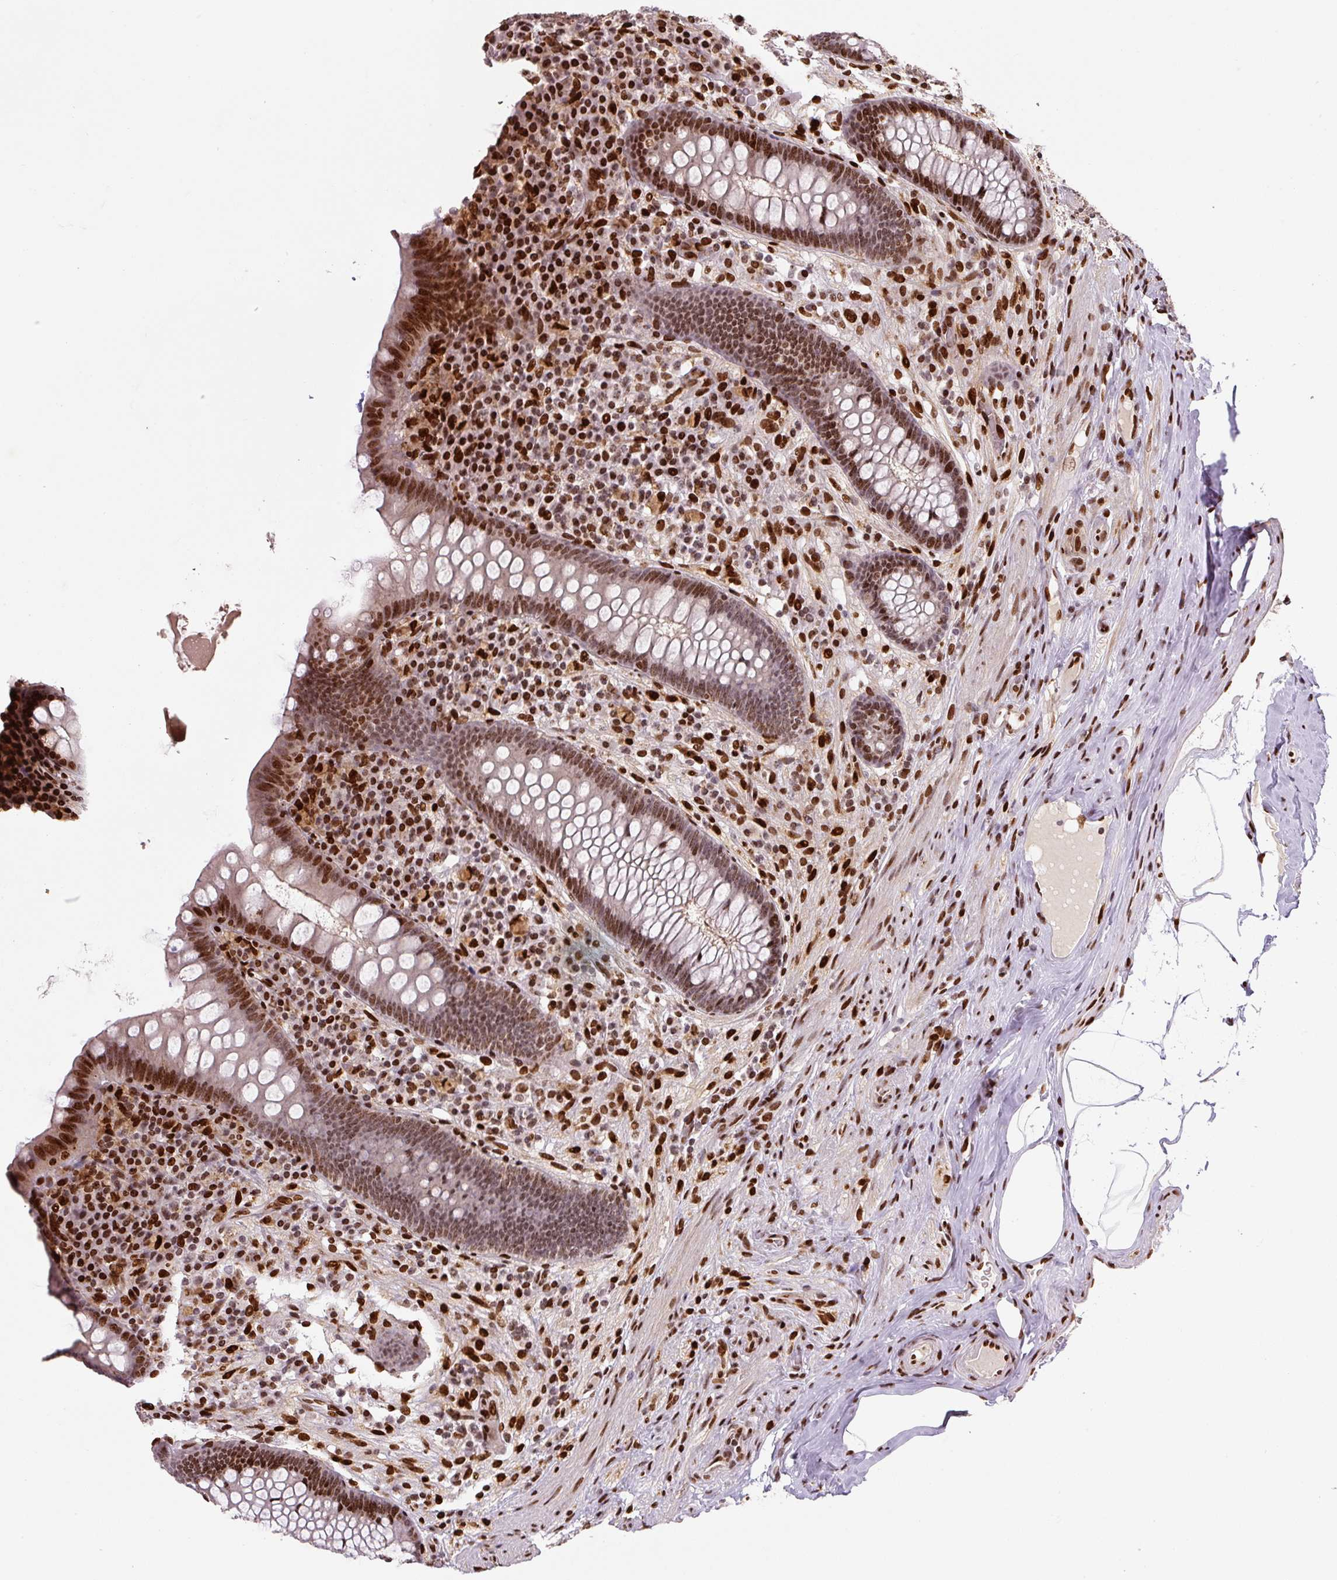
{"staining": {"intensity": "strong", "quantity": "25%-75%", "location": "cytoplasmic/membranous,nuclear"}, "tissue": "appendix", "cell_type": "Glandular cells", "image_type": "normal", "snomed": [{"axis": "morphology", "description": "Normal tissue, NOS"}, {"axis": "topography", "description": "Appendix"}], "caption": "This is an image of IHC staining of unremarkable appendix, which shows strong staining in the cytoplasmic/membranous,nuclear of glandular cells.", "gene": "PYDC2", "patient": {"sex": "male", "age": 71}}